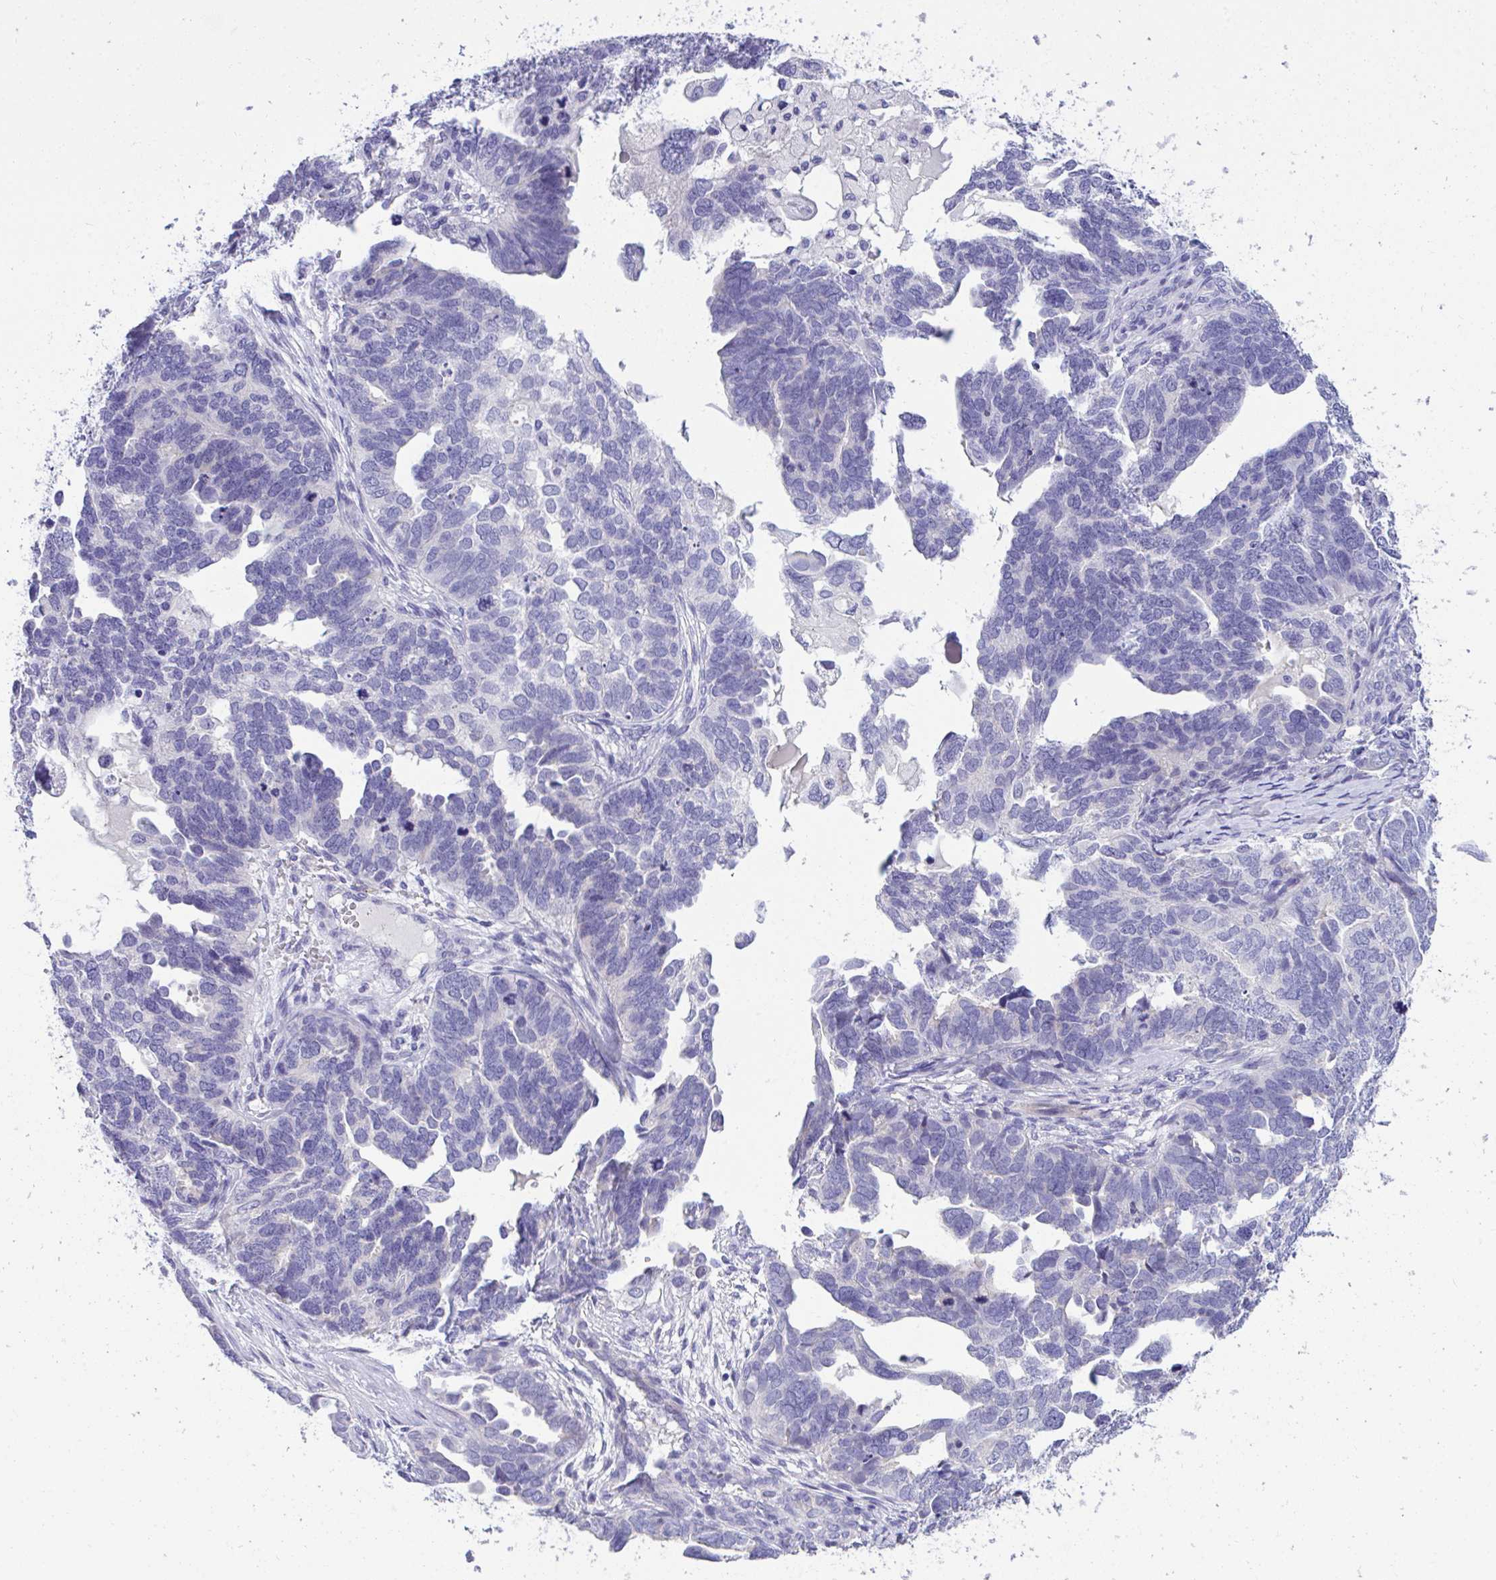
{"staining": {"intensity": "negative", "quantity": "none", "location": "none"}, "tissue": "ovarian cancer", "cell_type": "Tumor cells", "image_type": "cancer", "snomed": [{"axis": "morphology", "description": "Cystadenocarcinoma, serous, NOS"}, {"axis": "topography", "description": "Ovary"}], "caption": "Tumor cells show no significant protein expression in ovarian cancer (serous cystadenocarcinoma).", "gene": "TMCO5A", "patient": {"sex": "female", "age": 51}}